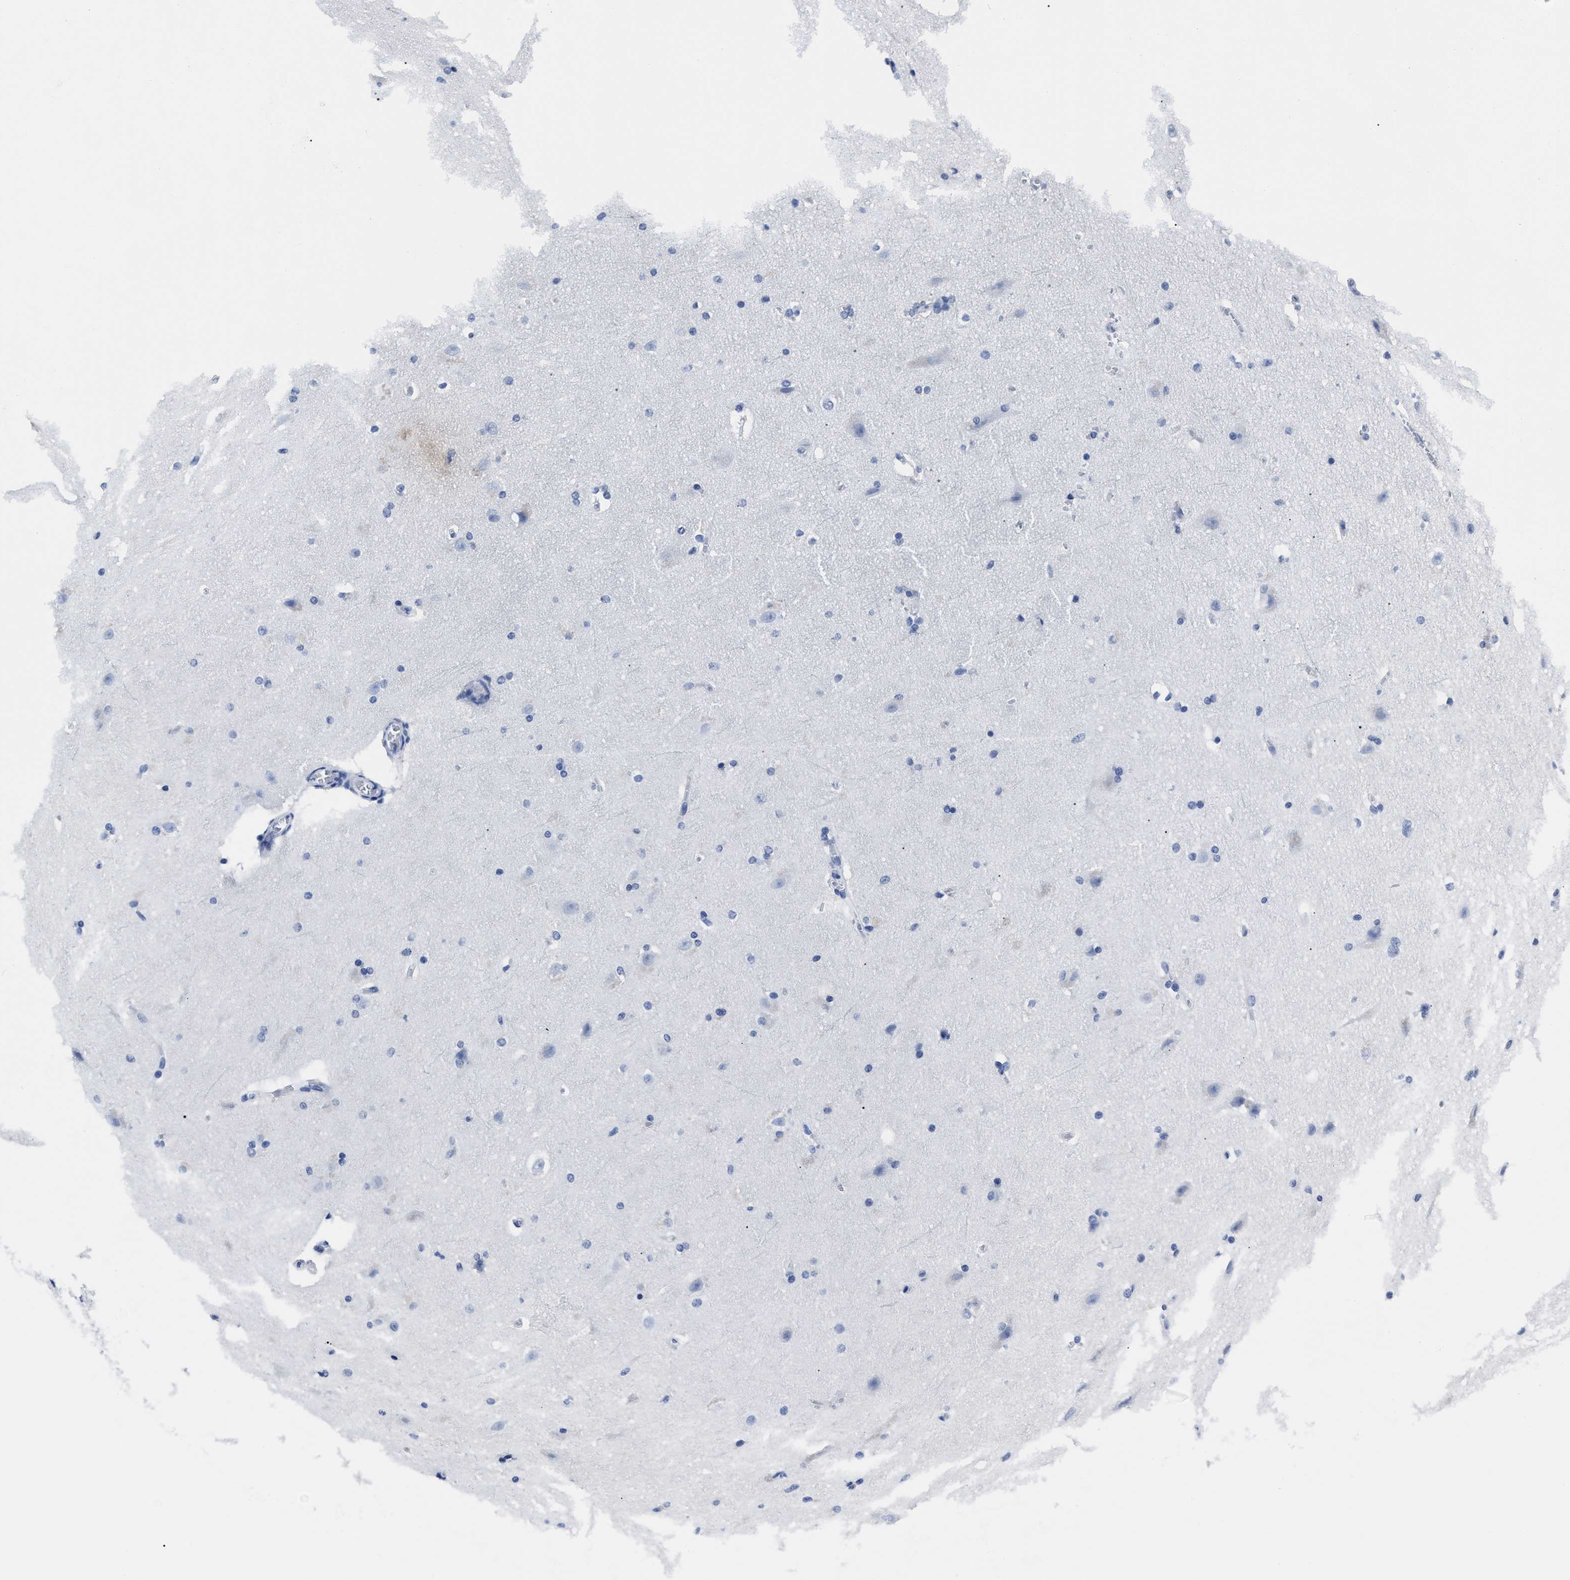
{"staining": {"intensity": "negative", "quantity": "none", "location": "none"}, "tissue": "cerebral cortex", "cell_type": "Endothelial cells", "image_type": "normal", "snomed": [{"axis": "morphology", "description": "Normal tissue, NOS"}, {"axis": "topography", "description": "Cerebral cortex"}, {"axis": "topography", "description": "Hippocampus"}], "caption": "Endothelial cells show no significant protein staining in unremarkable cerebral cortex. (DAB (3,3'-diaminobenzidine) immunohistochemistry with hematoxylin counter stain).", "gene": "ALPG", "patient": {"sex": "female", "age": 19}}